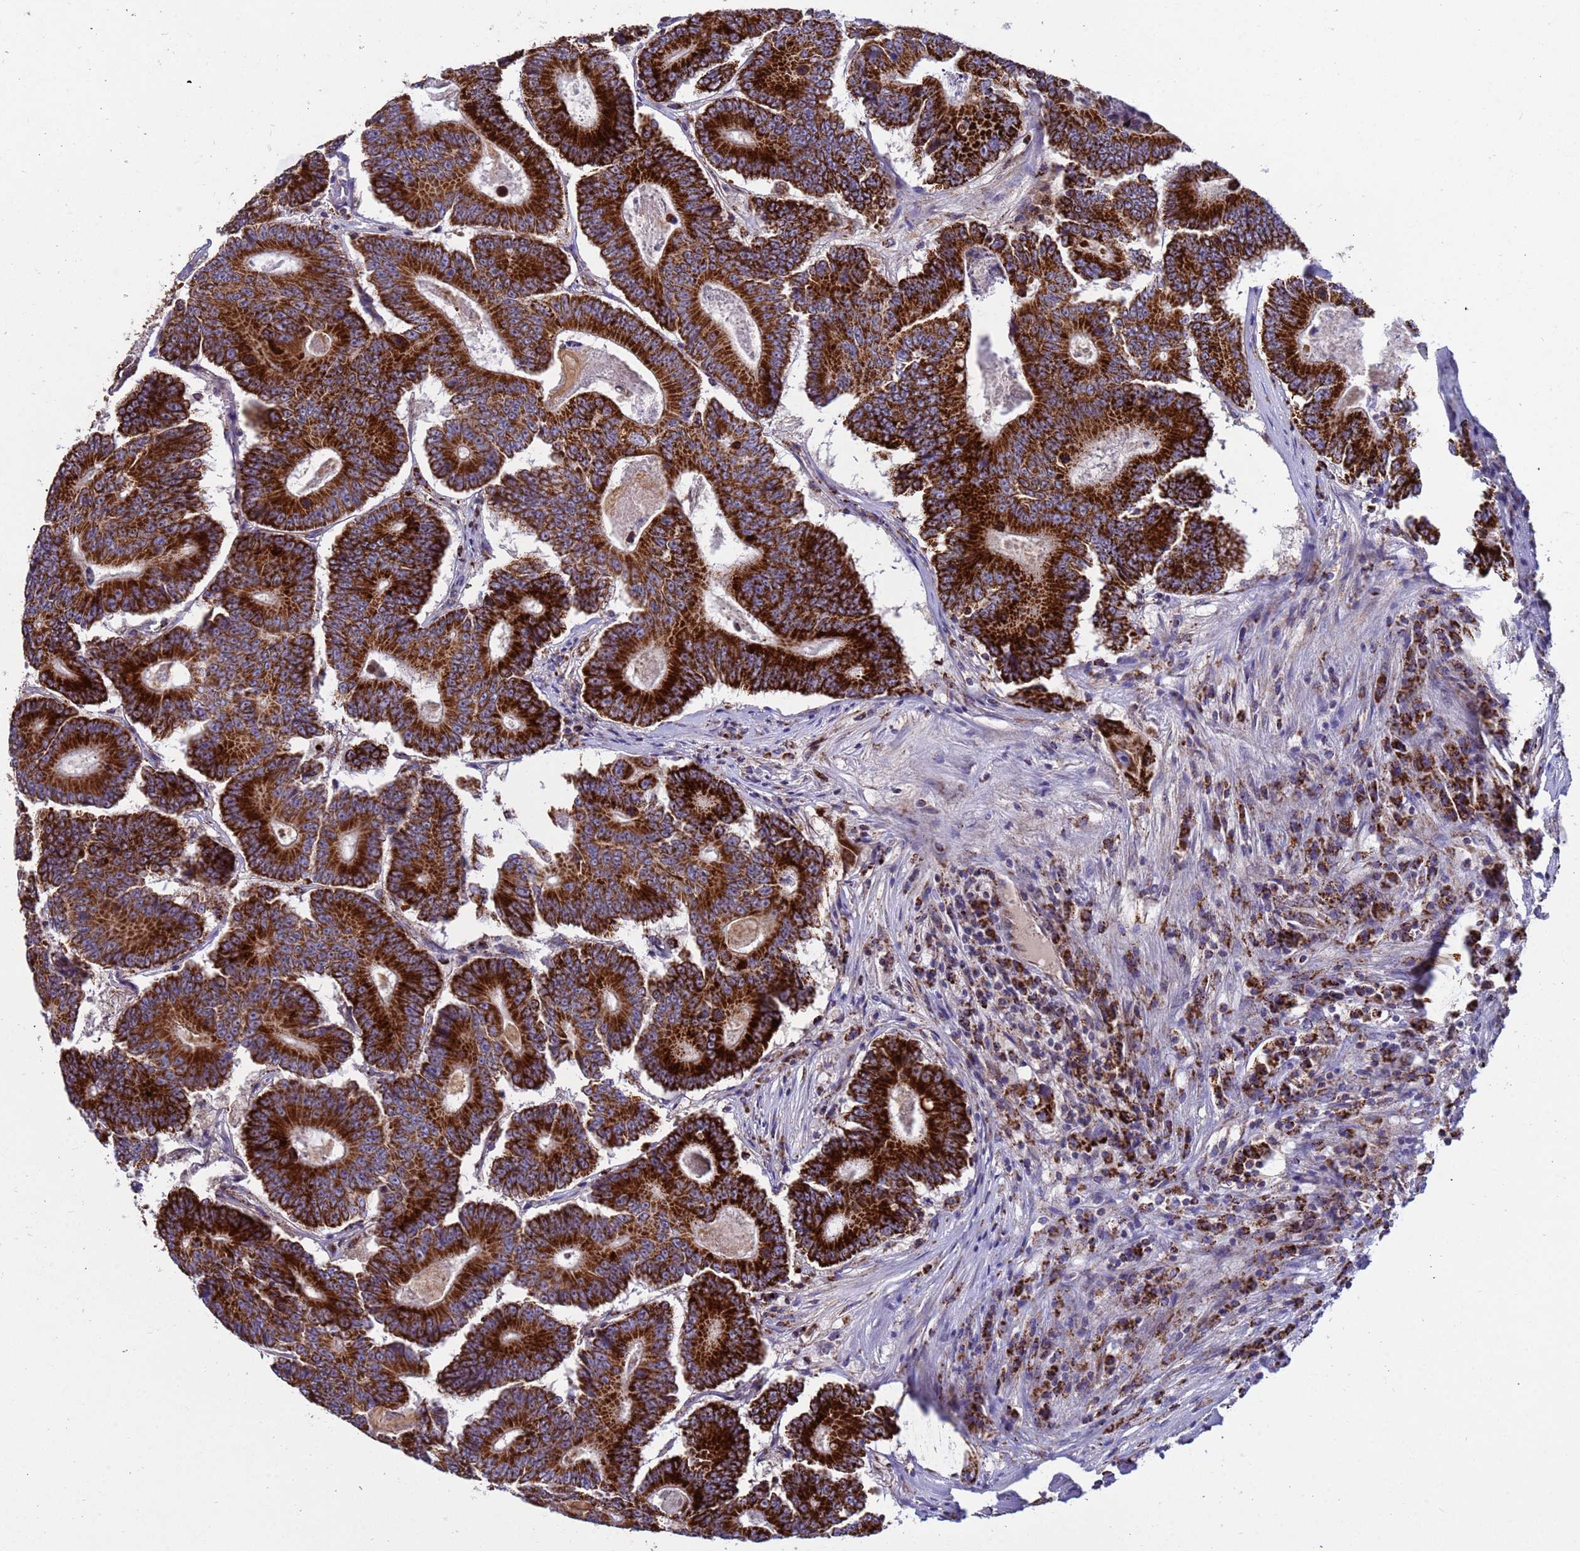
{"staining": {"intensity": "strong", "quantity": ">75%", "location": "cytoplasmic/membranous"}, "tissue": "colorectal cancer", "cell_type": "Tumor cells", "image_type": "cancer", "snomed": [{"axis": "morphology", "description": "Adenocarcinoma, NOS"}, {"axis": "topography", "description": "Colon"}], "caption": "A photomicrograph of human colorectal cancer stained for a protein displays strong cytoplasmic/membranous brown staining in tumor cells. (DAB (3,3'-diaminobenzidine) IHC with brightfield microscopy, high magnification).", "gene": "TUBGCP3", "patient": {"sex": "male", "age": 83}}